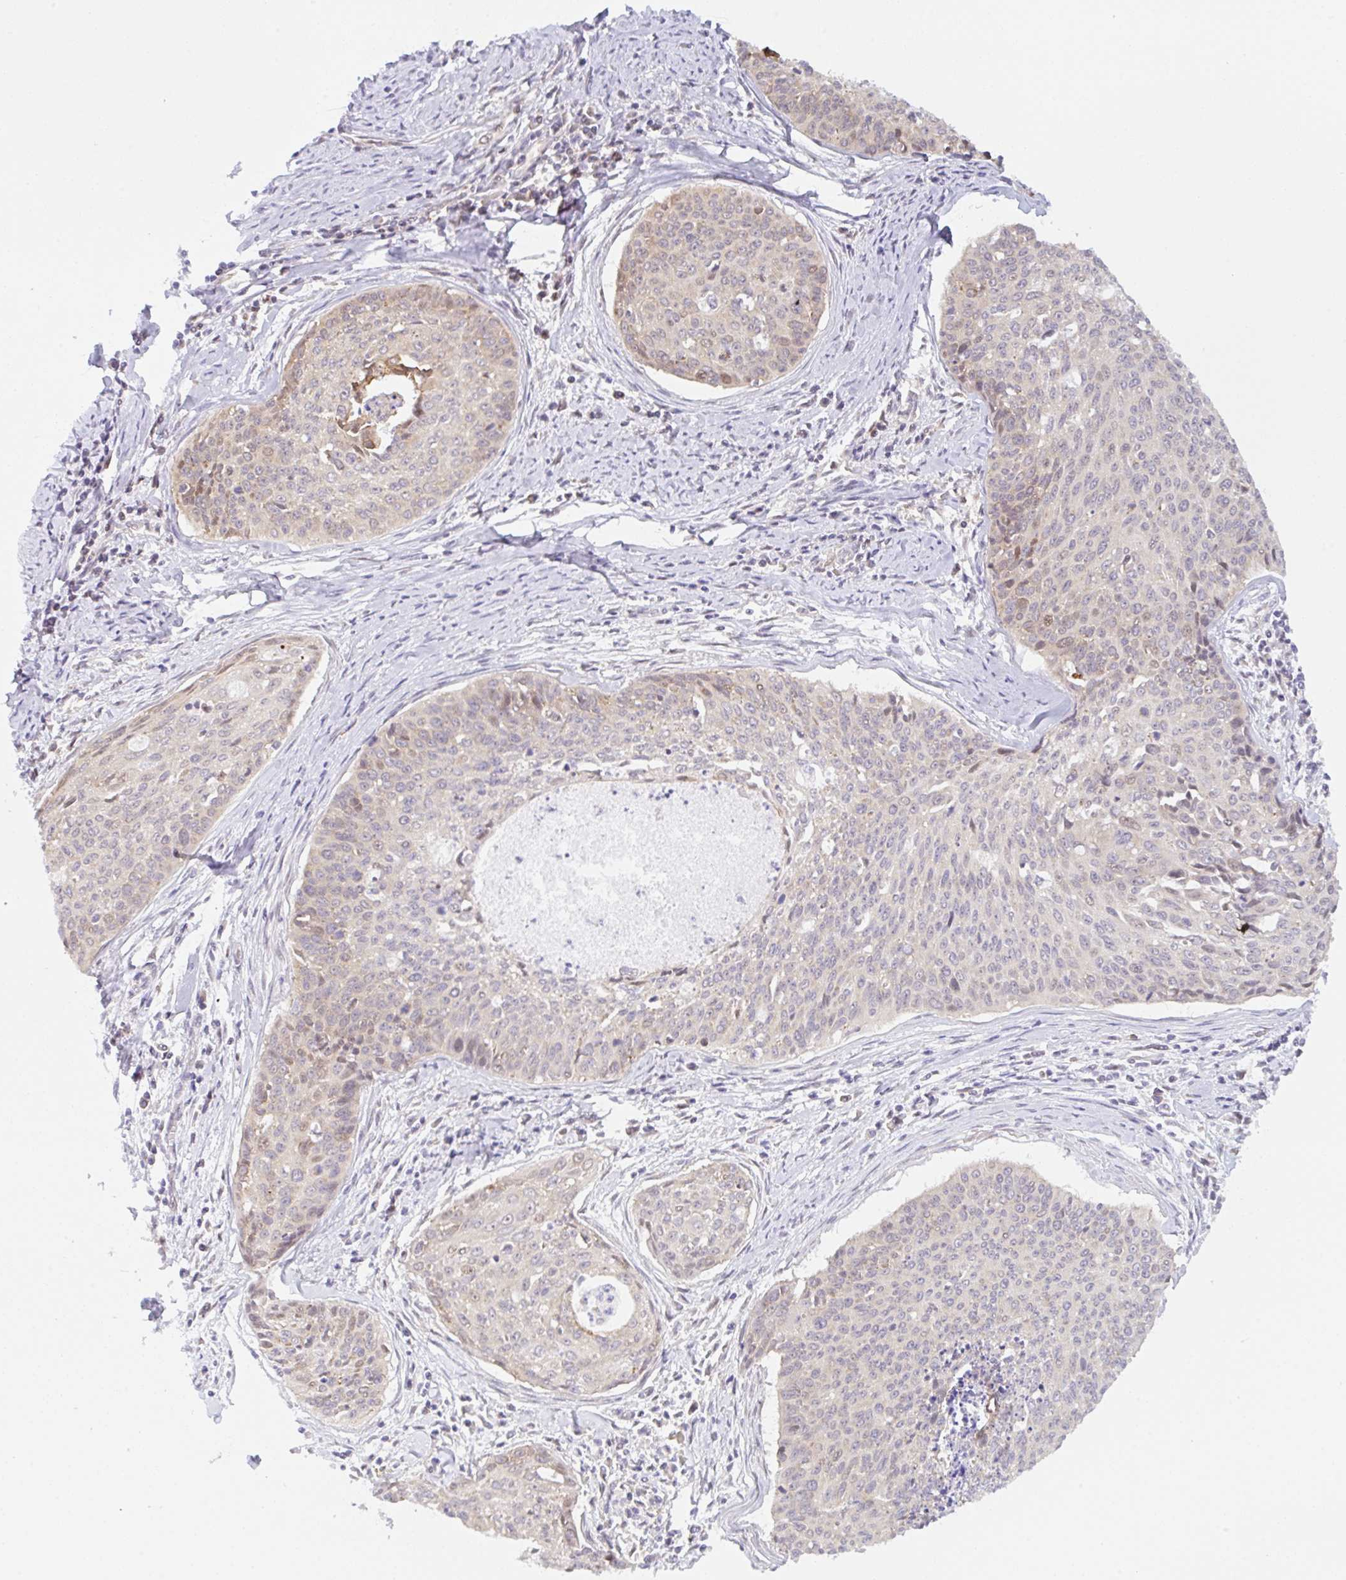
{"staining": {"intensity": "weak", "quantity": "<25%", "location": "cytoplasmic/membranous"}, "tissue": "cervical cancer", "cell_type": "Tumor cells", "image_type": "cancer", "snomed": [{"axis": "morphology", "description": "Squamous cell carcinoma, NOS"}, {"axis": "topography", "description": "Cervix"}], "caption": "This is an IHC photomicrograph of cervical cancer (squamous cell carcinoma). There is no expression in tumor cells.", "gene": "TBPL2", "patient": {"sex": "female", "age": 55}}